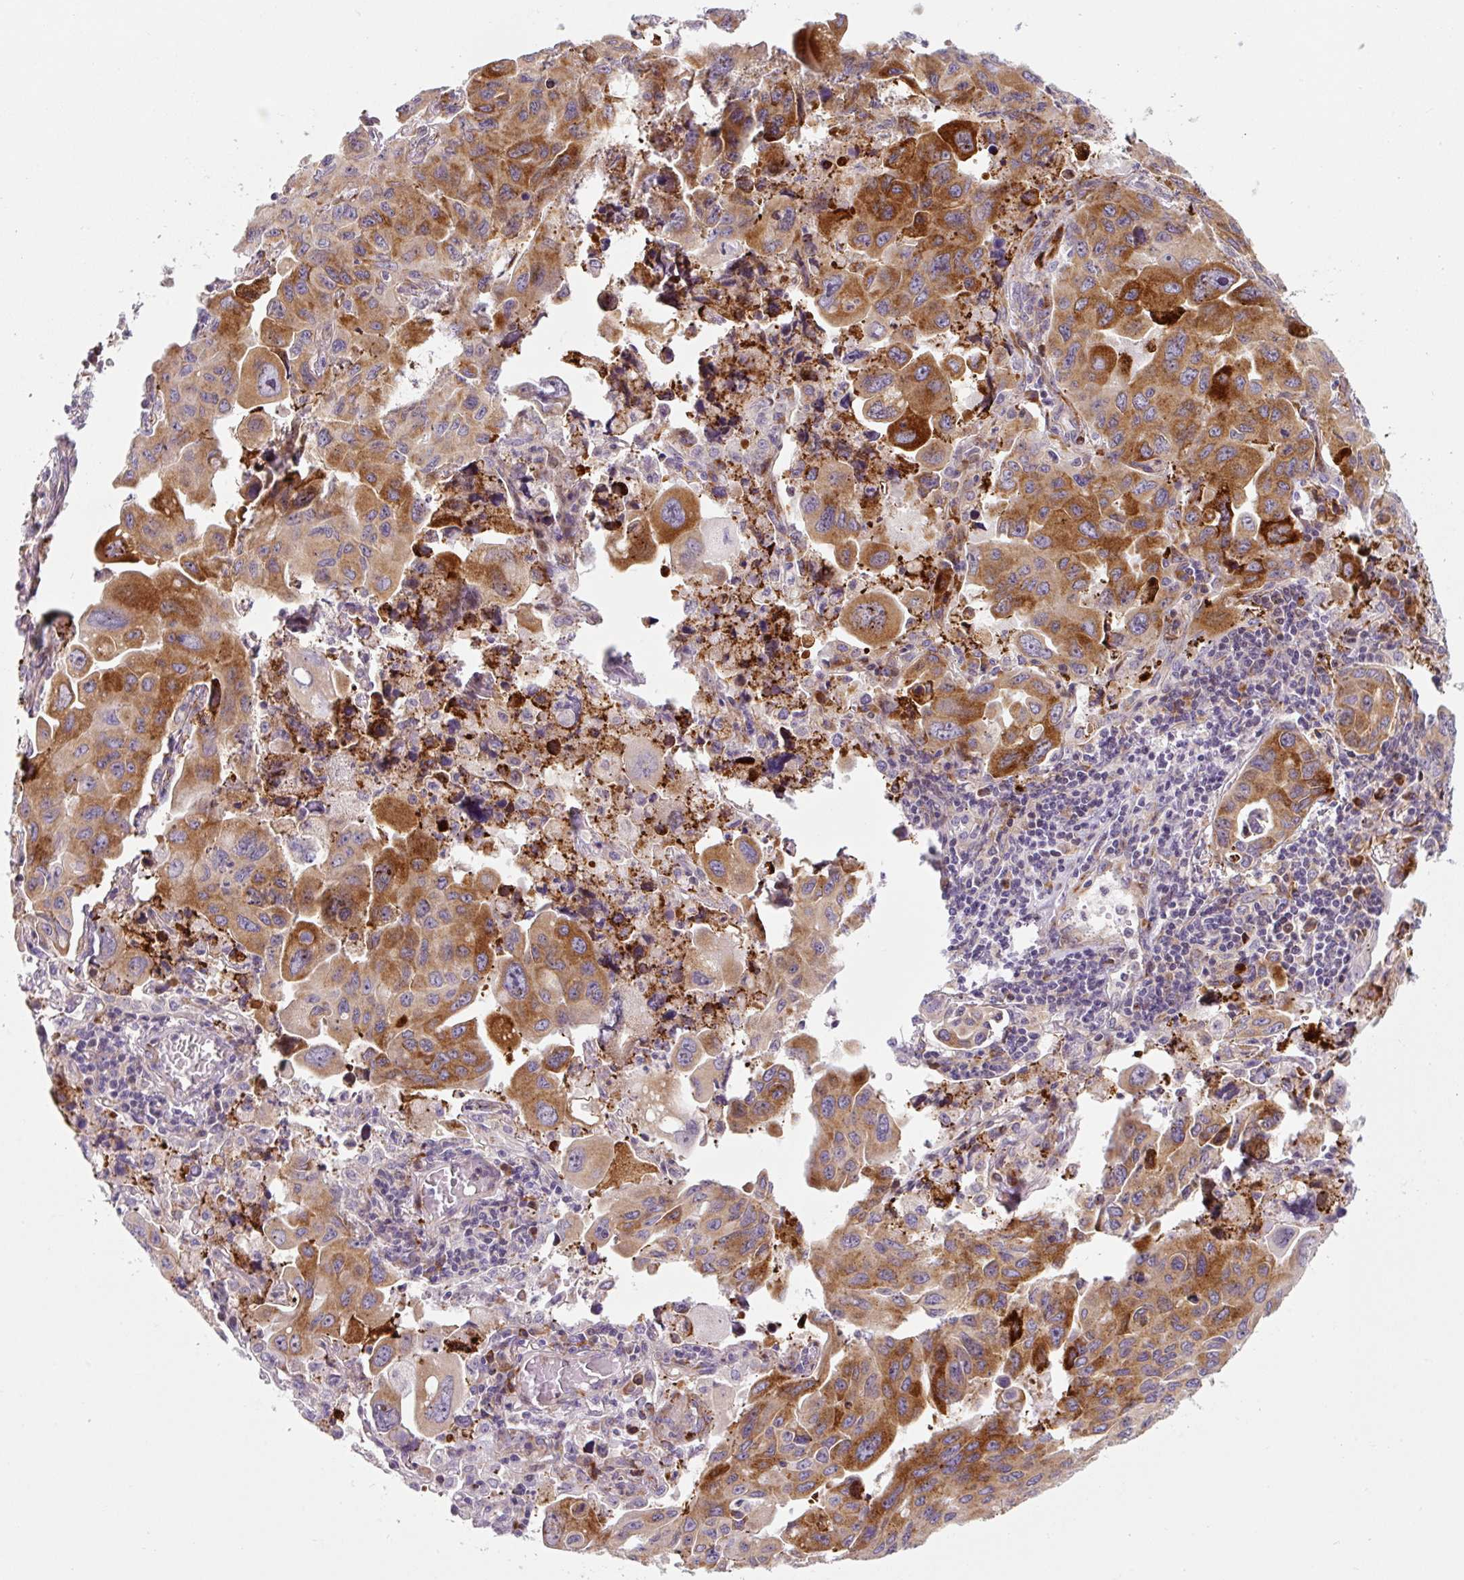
{"staining": {"intensity": "moderate", "quantity": ">75%", "location": "cytoplasmic/membranous"}, "tissue": "lung cancer", "cell_type": "Tumor cells", "image_type": "cancer", "snomed": [{"axis": "morphology", "description": "Adenocarcinoma, NOS"}, {"axis": "topography", "description": "Lung"}], "caption": "A brown stain labels moderate cytoplasmic/membranous staining of a protein in human lung adenocarcinoma tumor cells.", "gene": "DISP3", "patient": {"sex": "male", "age": 64}}